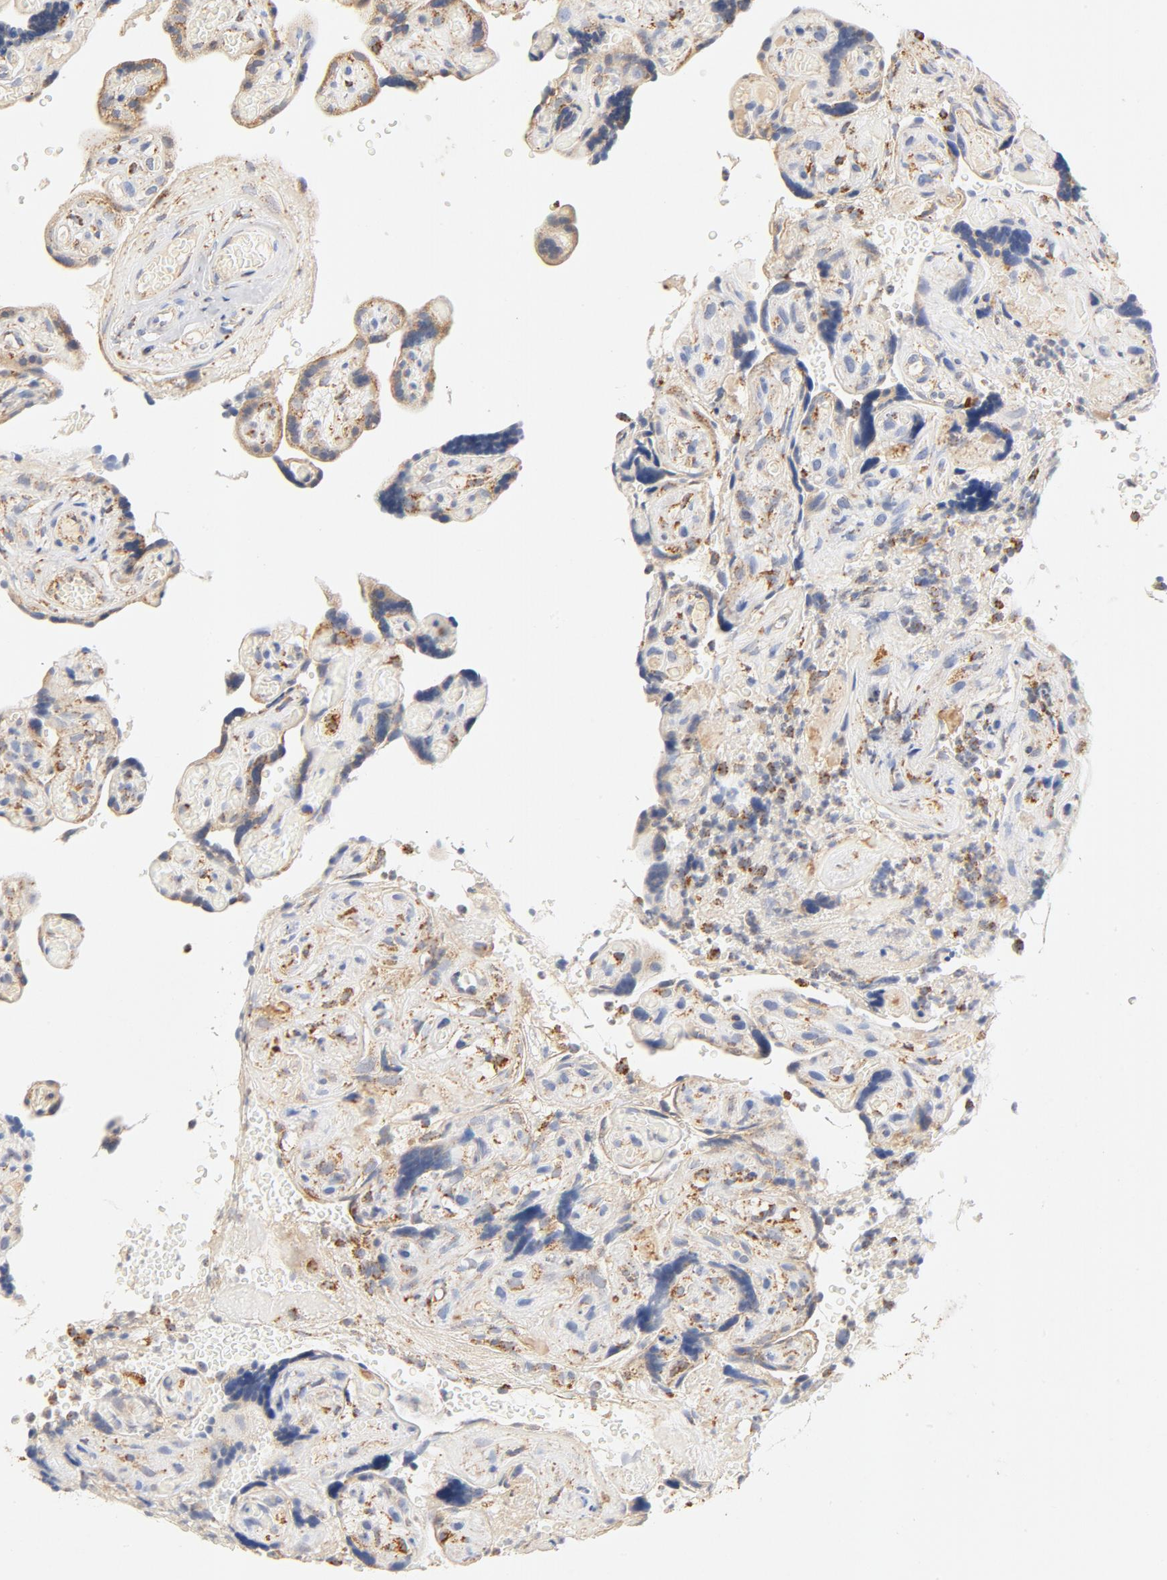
{"staining": {"intensity": "moderate", "quantity": ">75%", "location": "cytoplasmic/membranous"}, "tissue": "placenta", "cell_type": "Decidual cells", "image_type": "normal", "snomed": [{"axis": "morphology", "description": "Normal tissue, NOS"}, {"axis": "topography", "description": "Placenta"}], "caption": "Immunohistochemical staining of benign placenta shows moderate cytoplasmic/membranous protein staining in approximately >75% of decidual cells.", "gene": "COX4I1", "patient": {"sex": "female", "age": 30}}